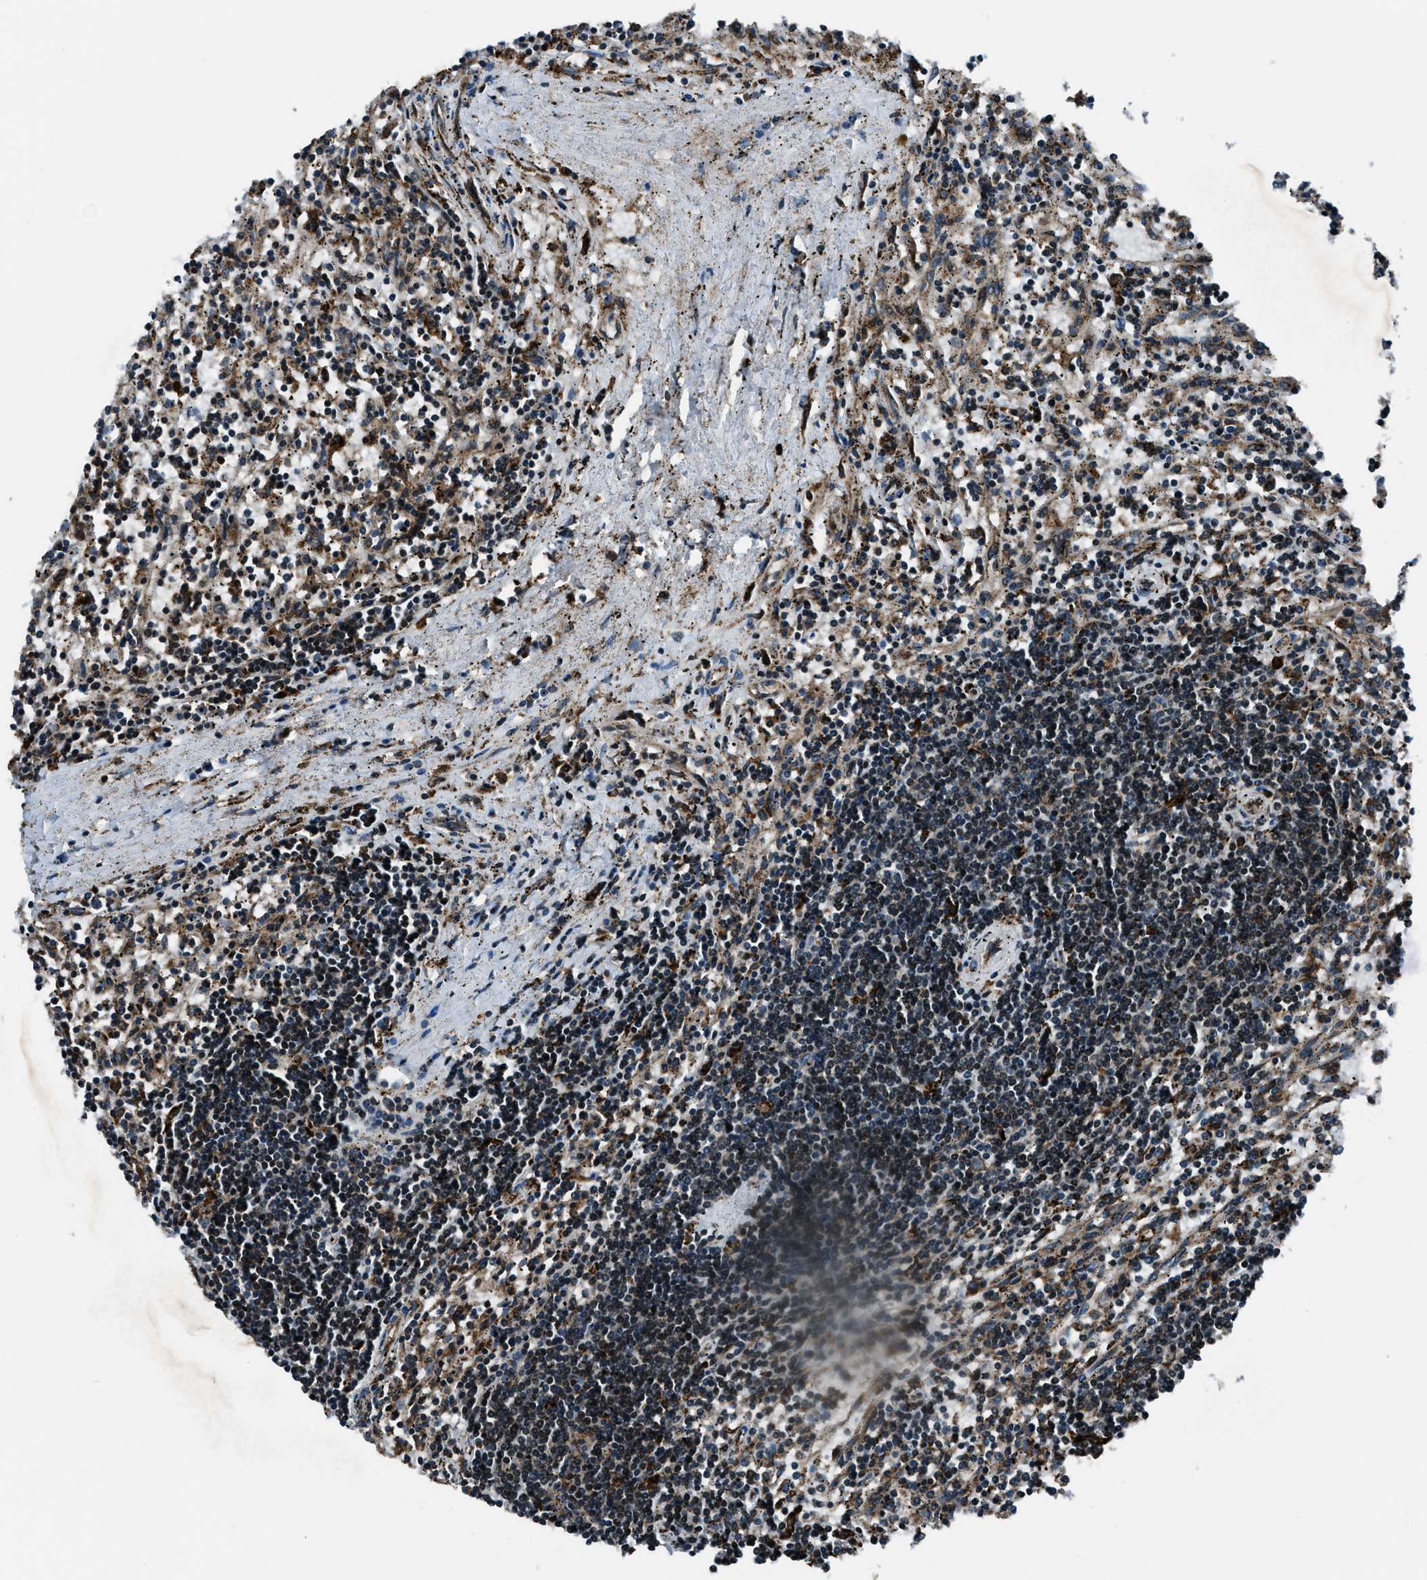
{"staining": {"intensity": "weak", "quantity": "<25%", "location": "nuclear"}, "tissue": "lymphoma", "cell_type": "Tumor cells", "image_type": "cancer", "snomed": [{"axis": "morphology", "description": "Malignant lymphoma, non-Hodgkin's type, Low grade"}, {"axis": "topography", "description": "Spleen"}], "caption": "Lymphoma stained for a protein using immunohistochemistry displays no positivity tumor cells.", "gene": "ACTL9", "patient": {"sex": "male", "age": 76}}